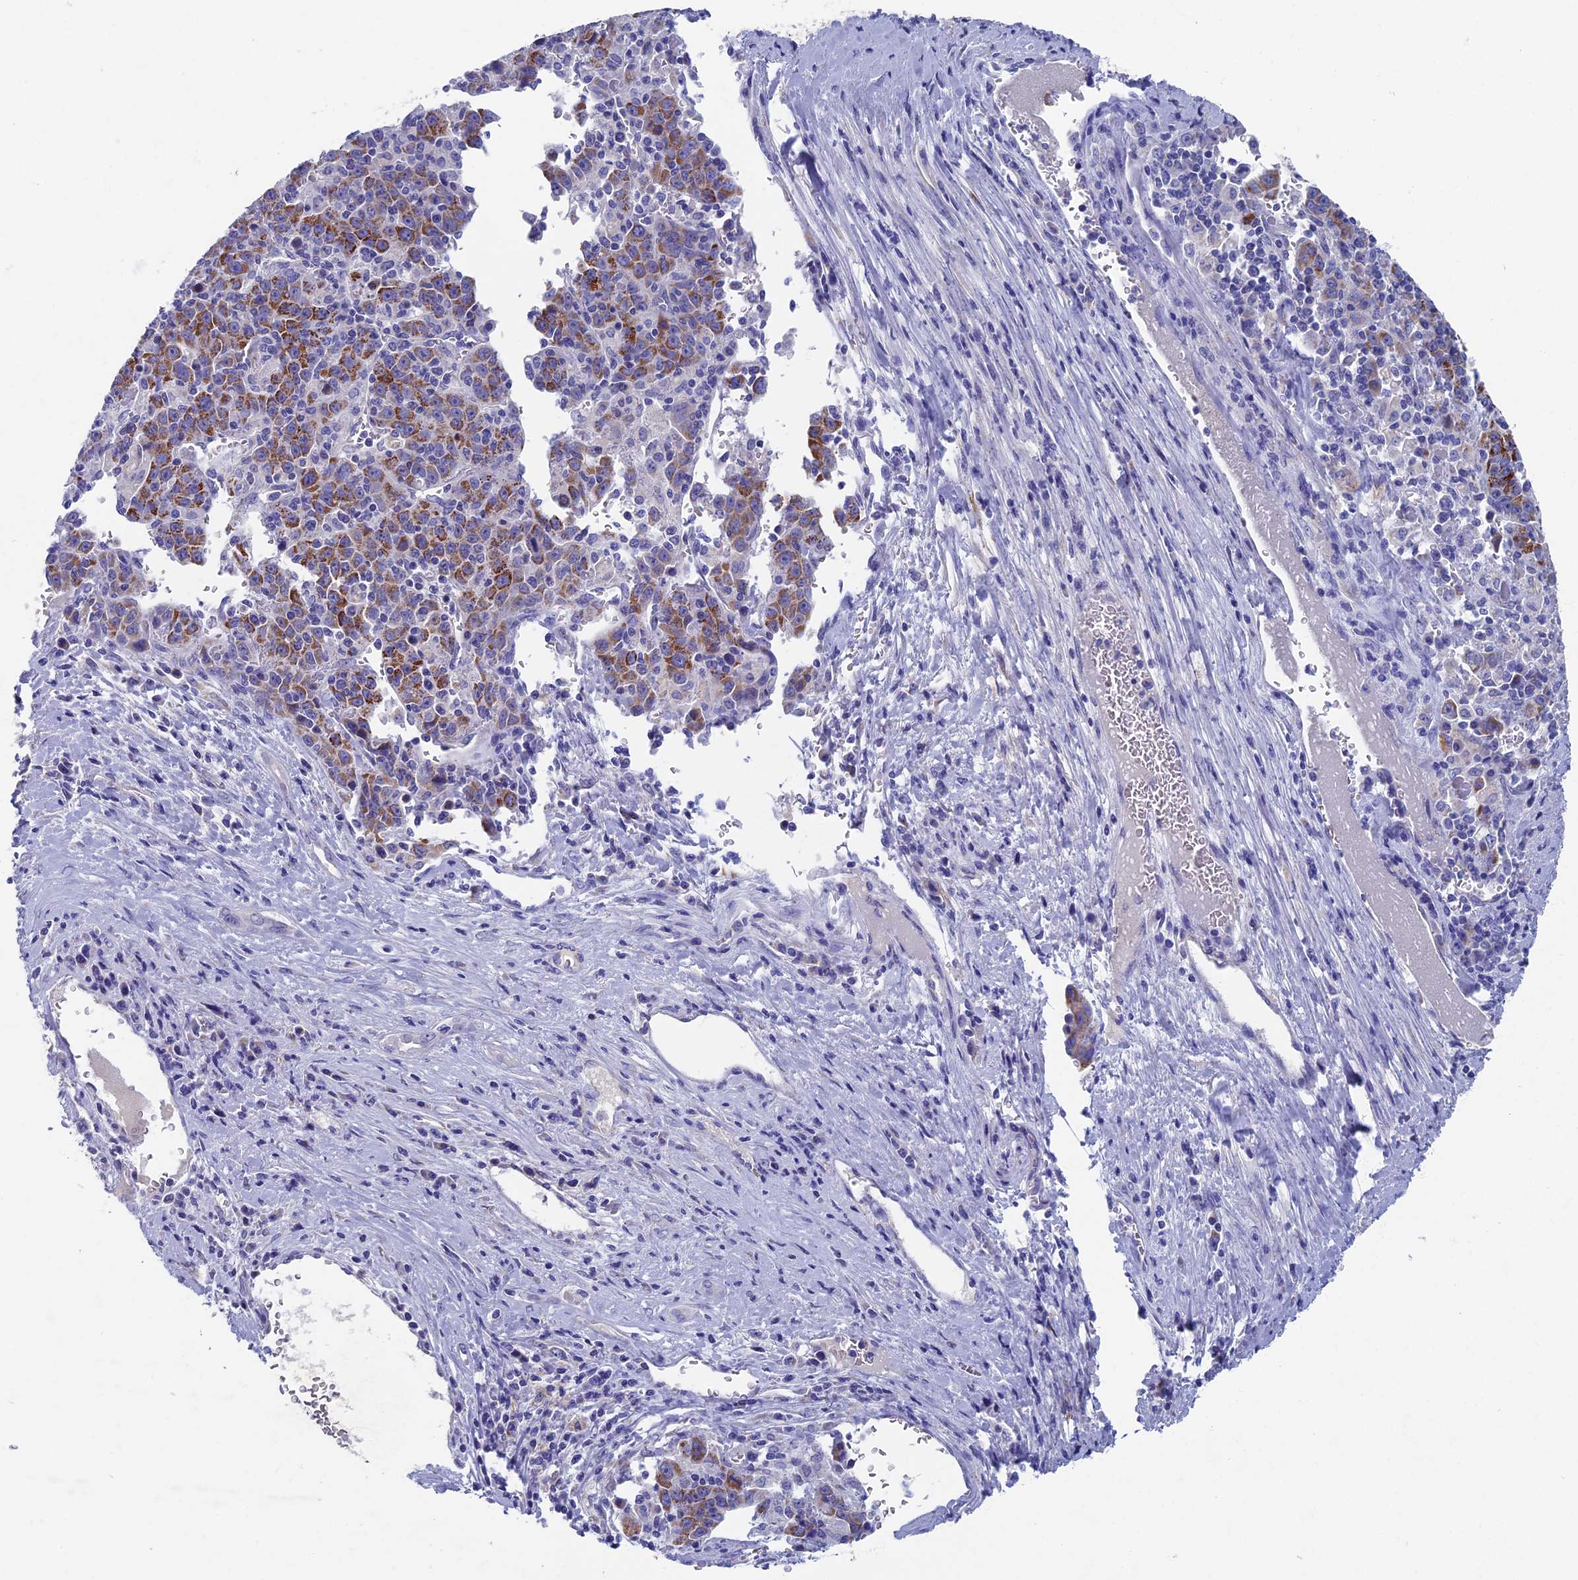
{"staining": {"intensity": "moderate", "quantity": "25%-75%", "location": "cytoplasmic/membranous"}, "tissue": "liver cancer", "cell_type": "Tumor cells", "image_type": "cancer", "snomed": [{"axis": "morphology", "description": "Carcinoma, Hepatocellular, NOS"}, {"axis": "topography", "description": "Liver"}], "caption": "Immunohistochemistry image of human liver cancer (hepatocellular carcinoma) stained for a protein (brown), which exhibits medium levels of moderate cytoplasmic/membranous staining in about 25%-75% of tumor cells.", "gene": "OAT", "patient": {"sex": "female", "age": 53}}